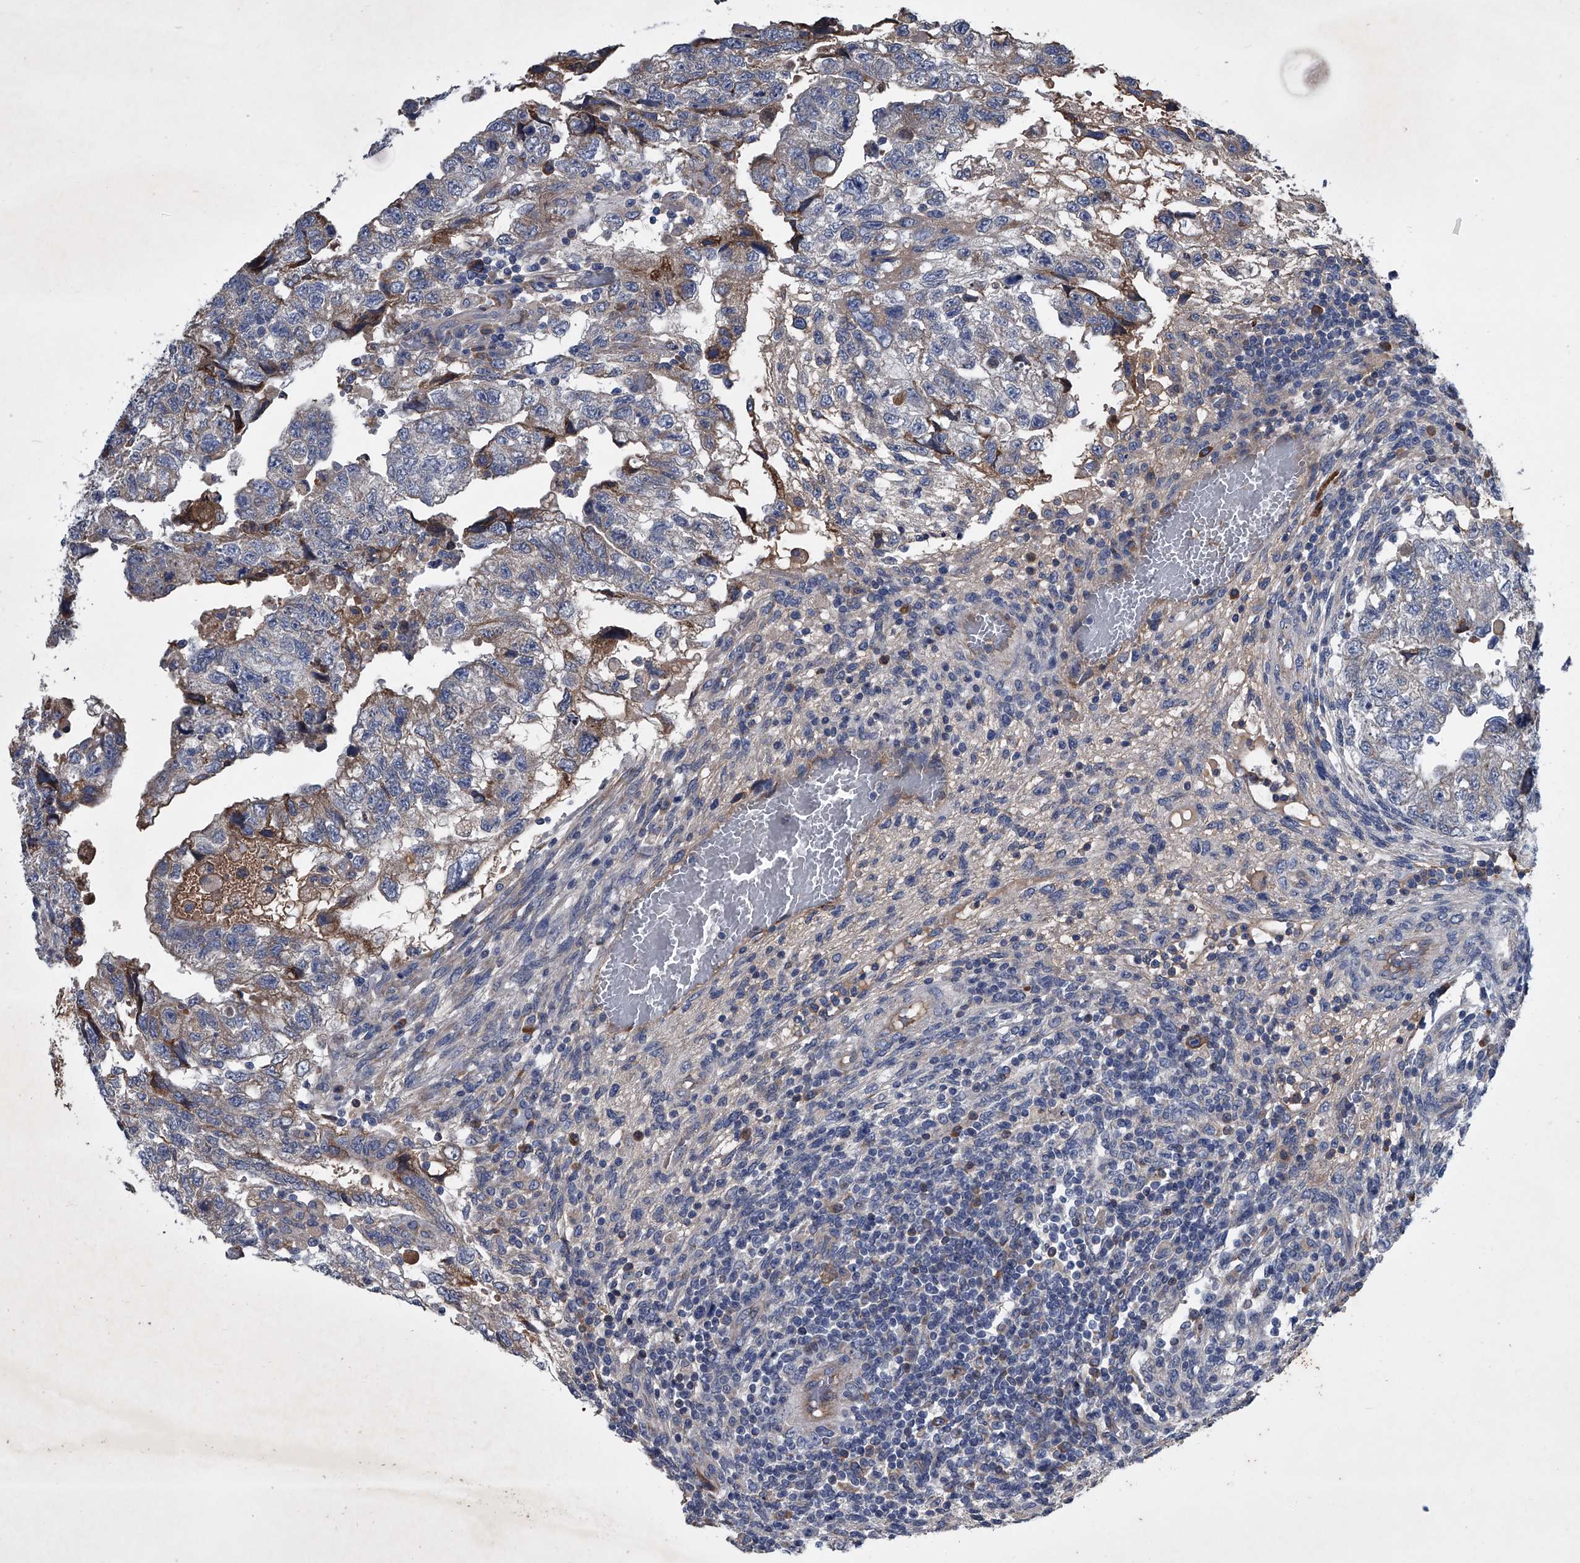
{"staining": {"intensity": "weak", "quantity": "<25%", "location": "cytoplasmic/membranous"}, "tissue": "testis cancer", "cell_type": "Tumor cells", "image_type": "cancer", "snomed": [{"axis": "morphology", "description": "Carcinoma, Embryonal, NOS"}, {"axis": "topography", "description": "Testis"}], "caption": "The histopathology image demonstrates no significant expression in tumor cells of testis cancer (embryonal carcinoma).", "gene": "ABCG1", "patient": {"sex": "male", "age": 36}}